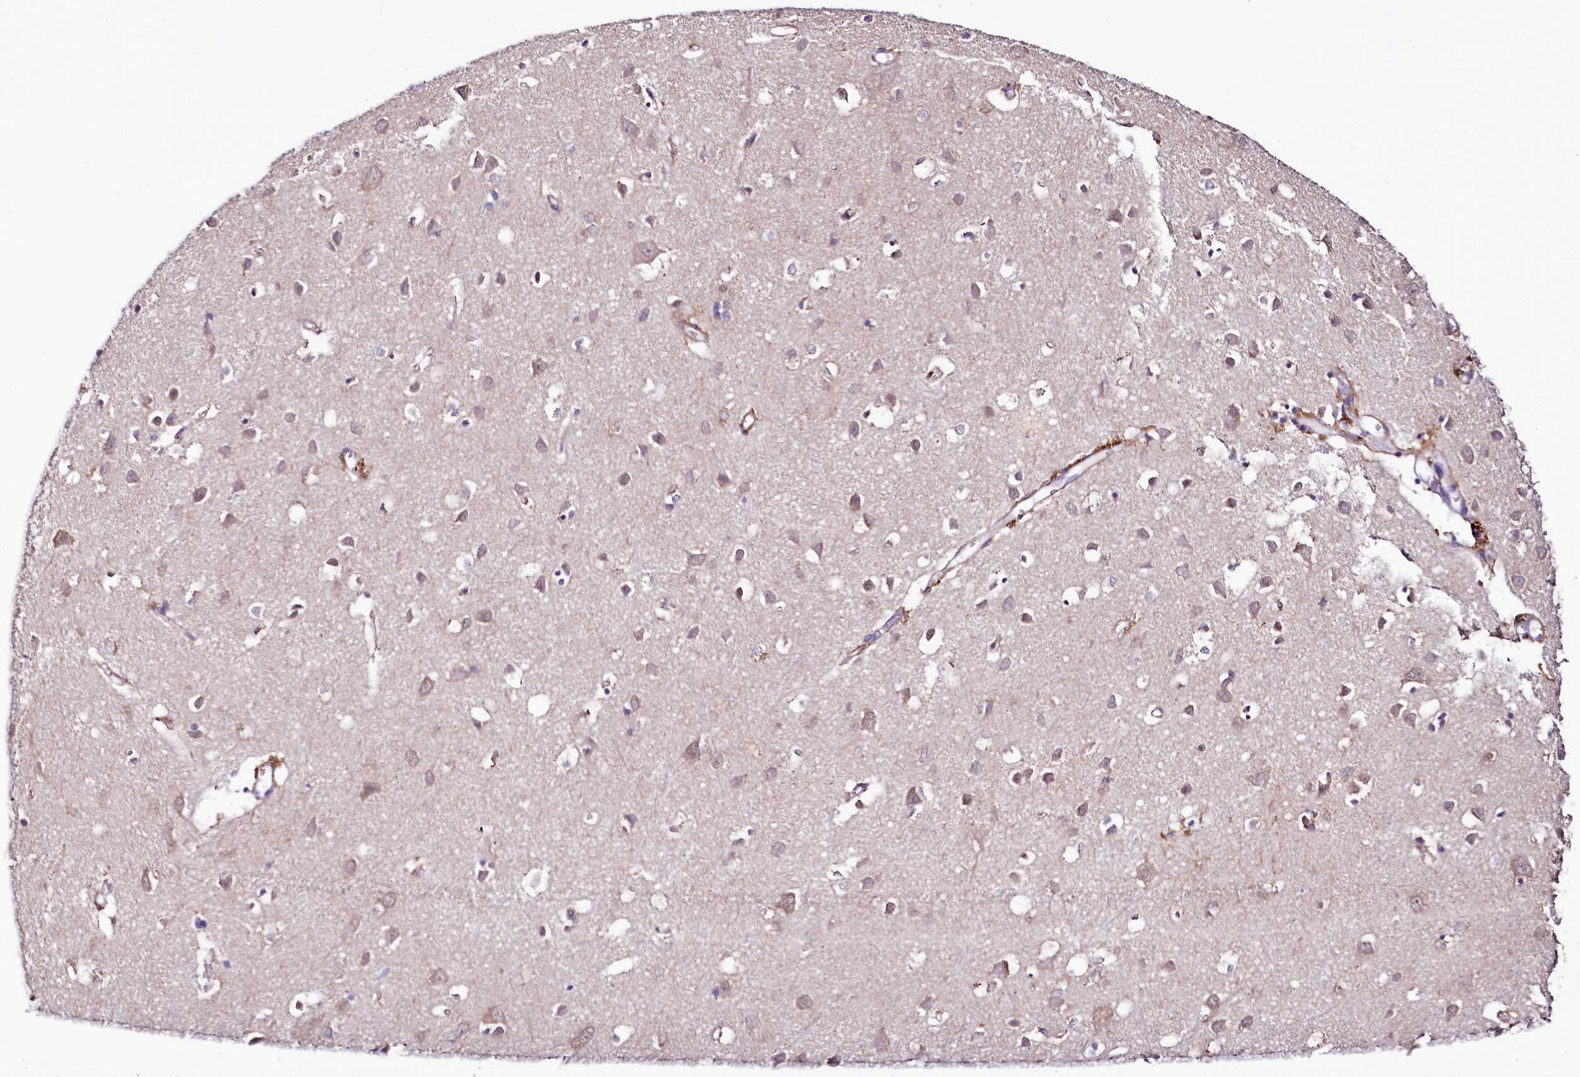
{"staining": {"intensity": "weak", "quantity": ">75%", "location": "cytoplasmic/membranous"}, "tissue": "cerebral cortex", "cell_type": "Endothelial cells", "image_type": "normal", "snomed": [{"axis": "morphology", "description": "Normal tissue, NOS"}, {"axis": "topography", "description": "Cerebral cortex"}], "caption": "The photomicrograph reveals immunohistochemical staining of normal cerebral cortex. There is weak cytoplasmic/membranous positivity is appreciated in approximately >75% of endothelial cells. (IHC, brightfield microscopy, high magnification).", "gene": "CEP295", "patient": {"sex": "female", "age": 64}}